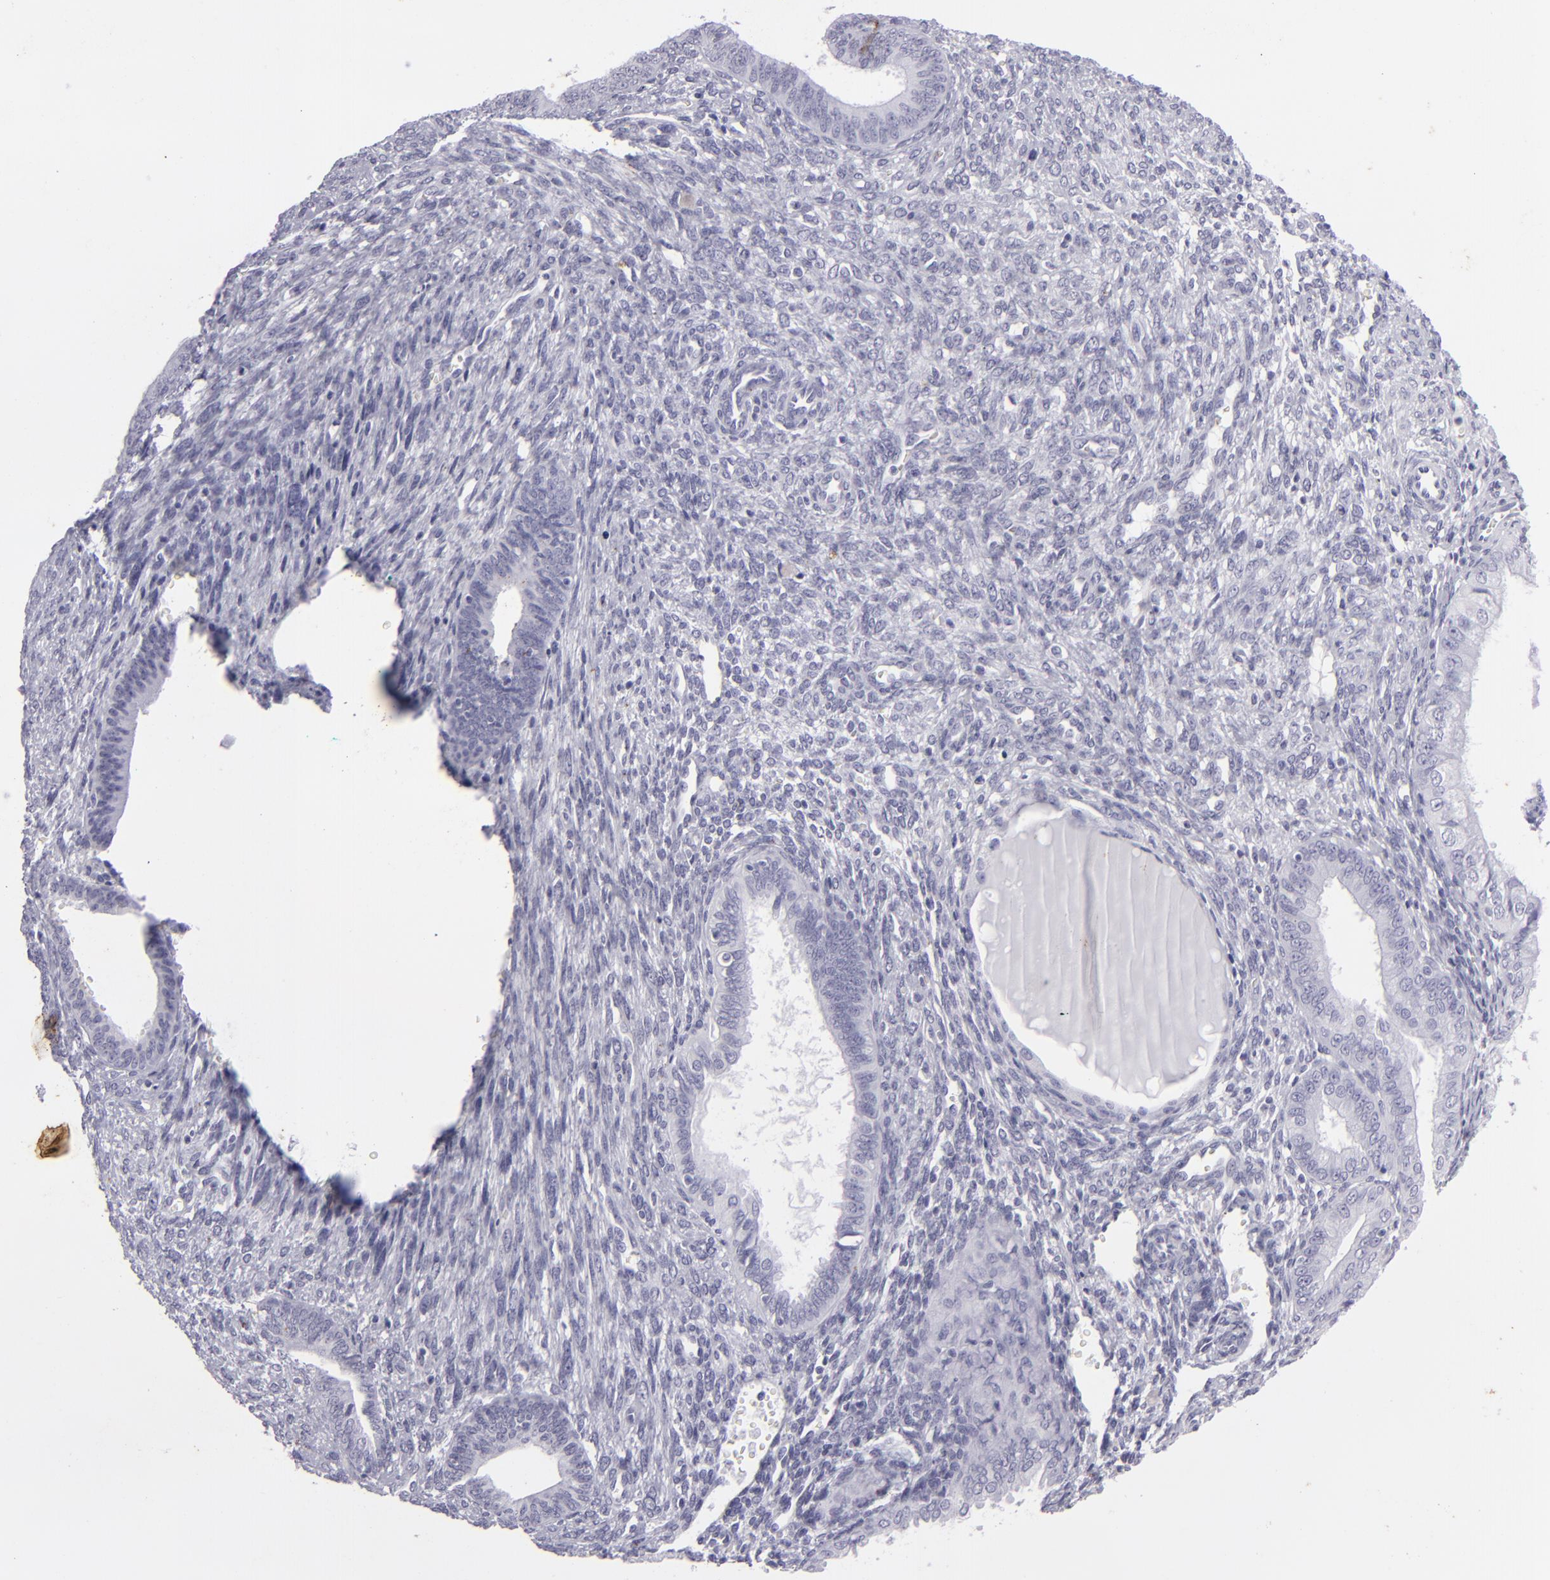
{"staining": {"intensity": "negative", "quantity": "none", "location": "none"}, "tissue": "endometrial cancer", "cell_type": "Tumor cells", "image_type": "cancer", "snomed": [{"axis": "morphology", "description": "Adenocarcinoma, NOS"}, {"axis": "topography", "description": "Endometrium"}], "caption": "An IHC image of endometrial cancer is shown. There is no staining in tumor cells of endometrial cancer.", "gene": "KRT1", "patient": {"sex": "female", "age": 76}}